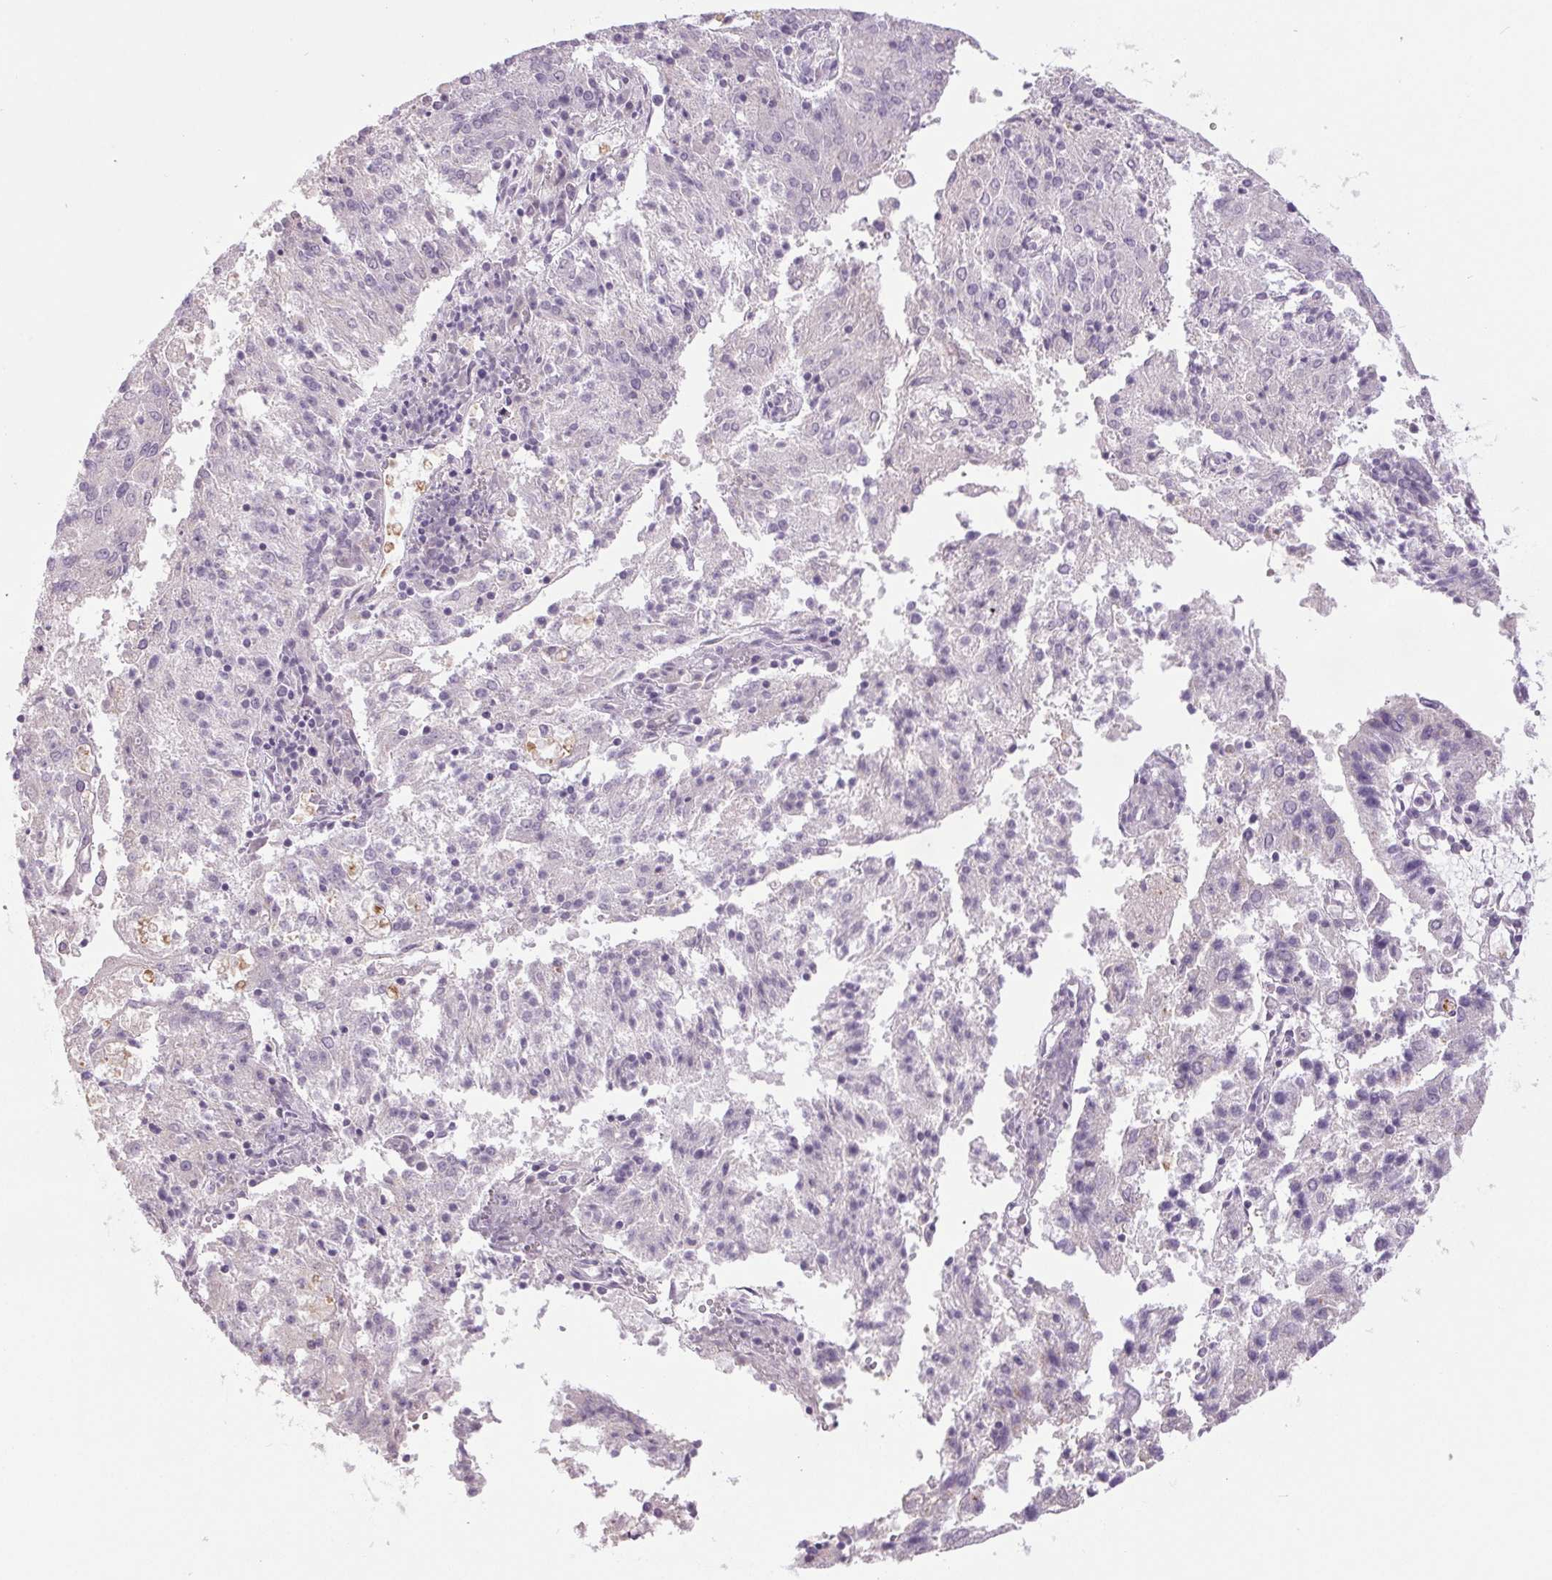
{"staining": {"intensity": "negative", "quantity": "none", "location": "none"}, "tissue": "endometrial cancer", "cell_type": "Tumor cells", "image_type": "cancer", "snomed": [{"axis": "morphology", "description": "Adenocarcinoma, NOS"}, {"axis": "topography", "description": "Endometrium"}], "caption": "Photomicrograph shows no significant protein staining in tumor cells of endometrial adenocarcinoma. (Stains: DAB (3,3'-diaminobenzidine) immunohistochemistry with hematoxylin counter stain, Microscopy: brightfield microscopy at high magnification).", "gene": "SMIM6", "patient": {"sex": "female", "age": 82}}